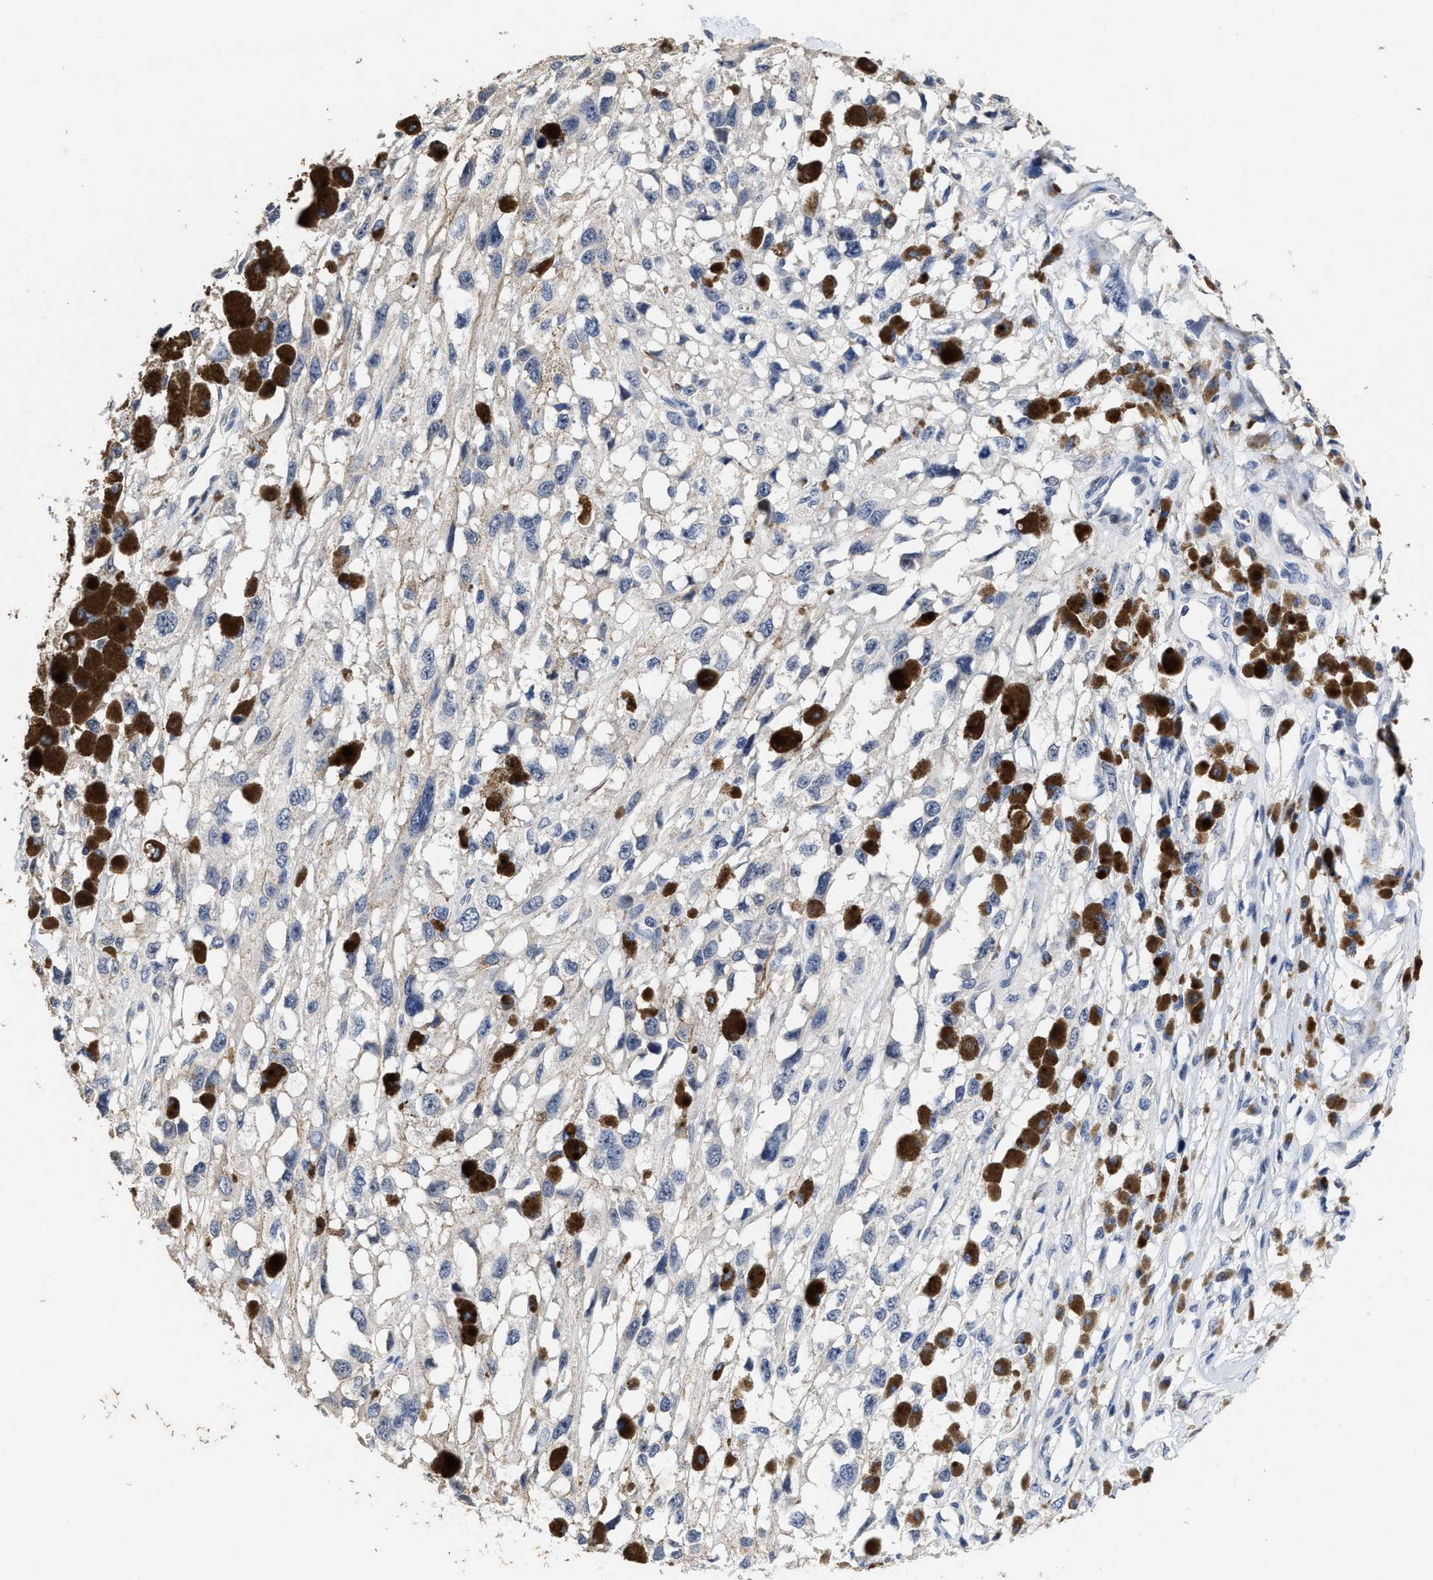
{"staining": {"intensity": "negative", "quantity": "none", "location": "none"}, "tissue": "melanoma", "cell_type": "Tumor cells", "image_type": "cancer", "snomed": [{"axis": "morphology", "description": "Malignant melanoma, Metastatic site"}, {"axis": "topography", "description": "Lymph node"}], "caption": "Tumor cells show no significant expression in melanoma.", "gene": "ZFAT", "patient": {"sex": "male", "age": 59}}